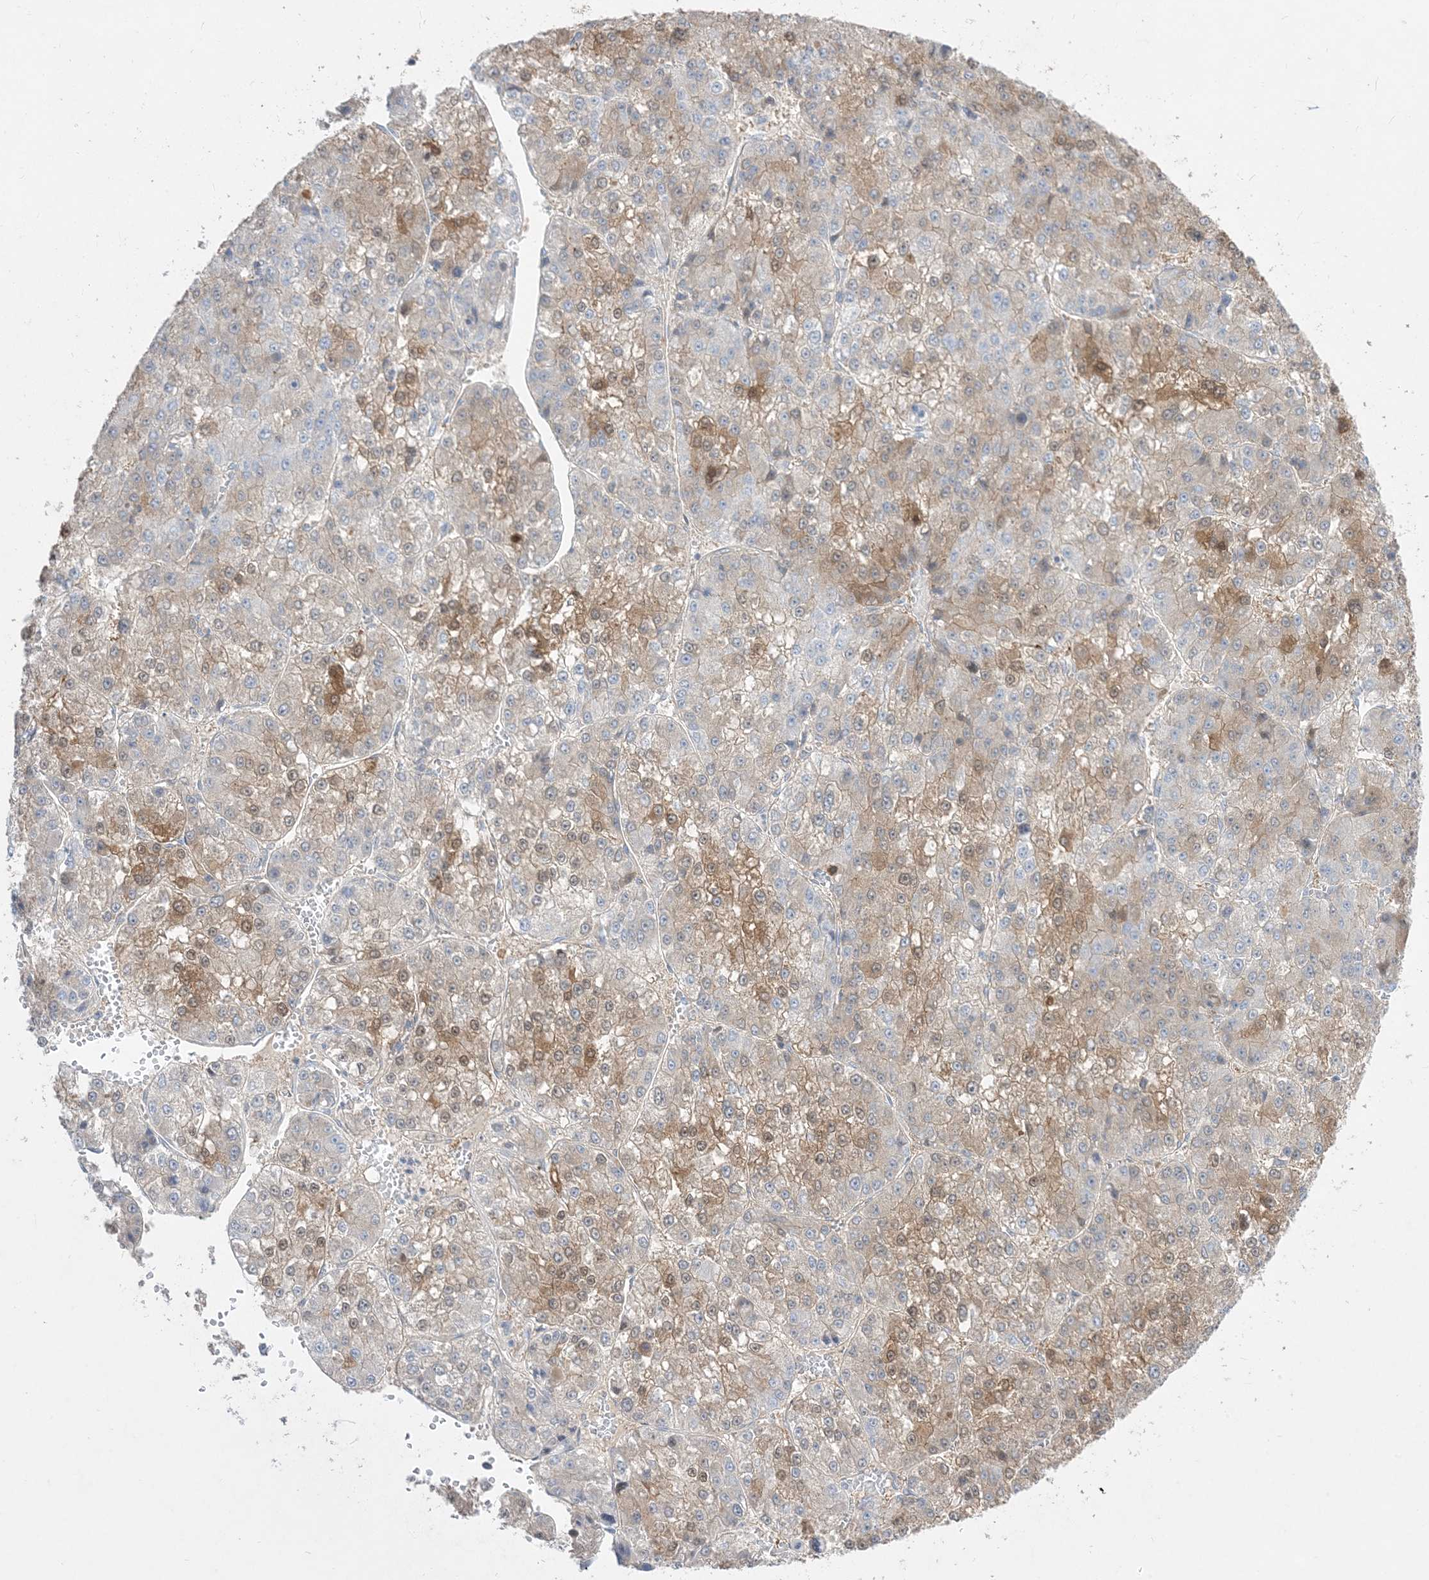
{"staining": {"intensity": "moderate", "quantity": "25%-75%", "location": "cytoplasmic/membranous"}, "tissue": "liver cancer", "cell_type": "Tumor cells", "image_type": "cancer", "snomed": [{"axis": "morphology", "description": "Carcinoma, Hepatocellular, NOS"}, {"axis": "topography", "description": "Liver"}], "caption": "Liver hepatocellular carcinoma tissue displays moderate cytoplasmic/membranous positivity in about 25%-75% of tumor cells, visualized by immunohistochemistry. (DAB (3,3'-diaminobenzidine) IHC with brightfield microscopy, high magnification).", "gene": "ARHGEF9", "patient": {"sex": "female", "age": 73}}